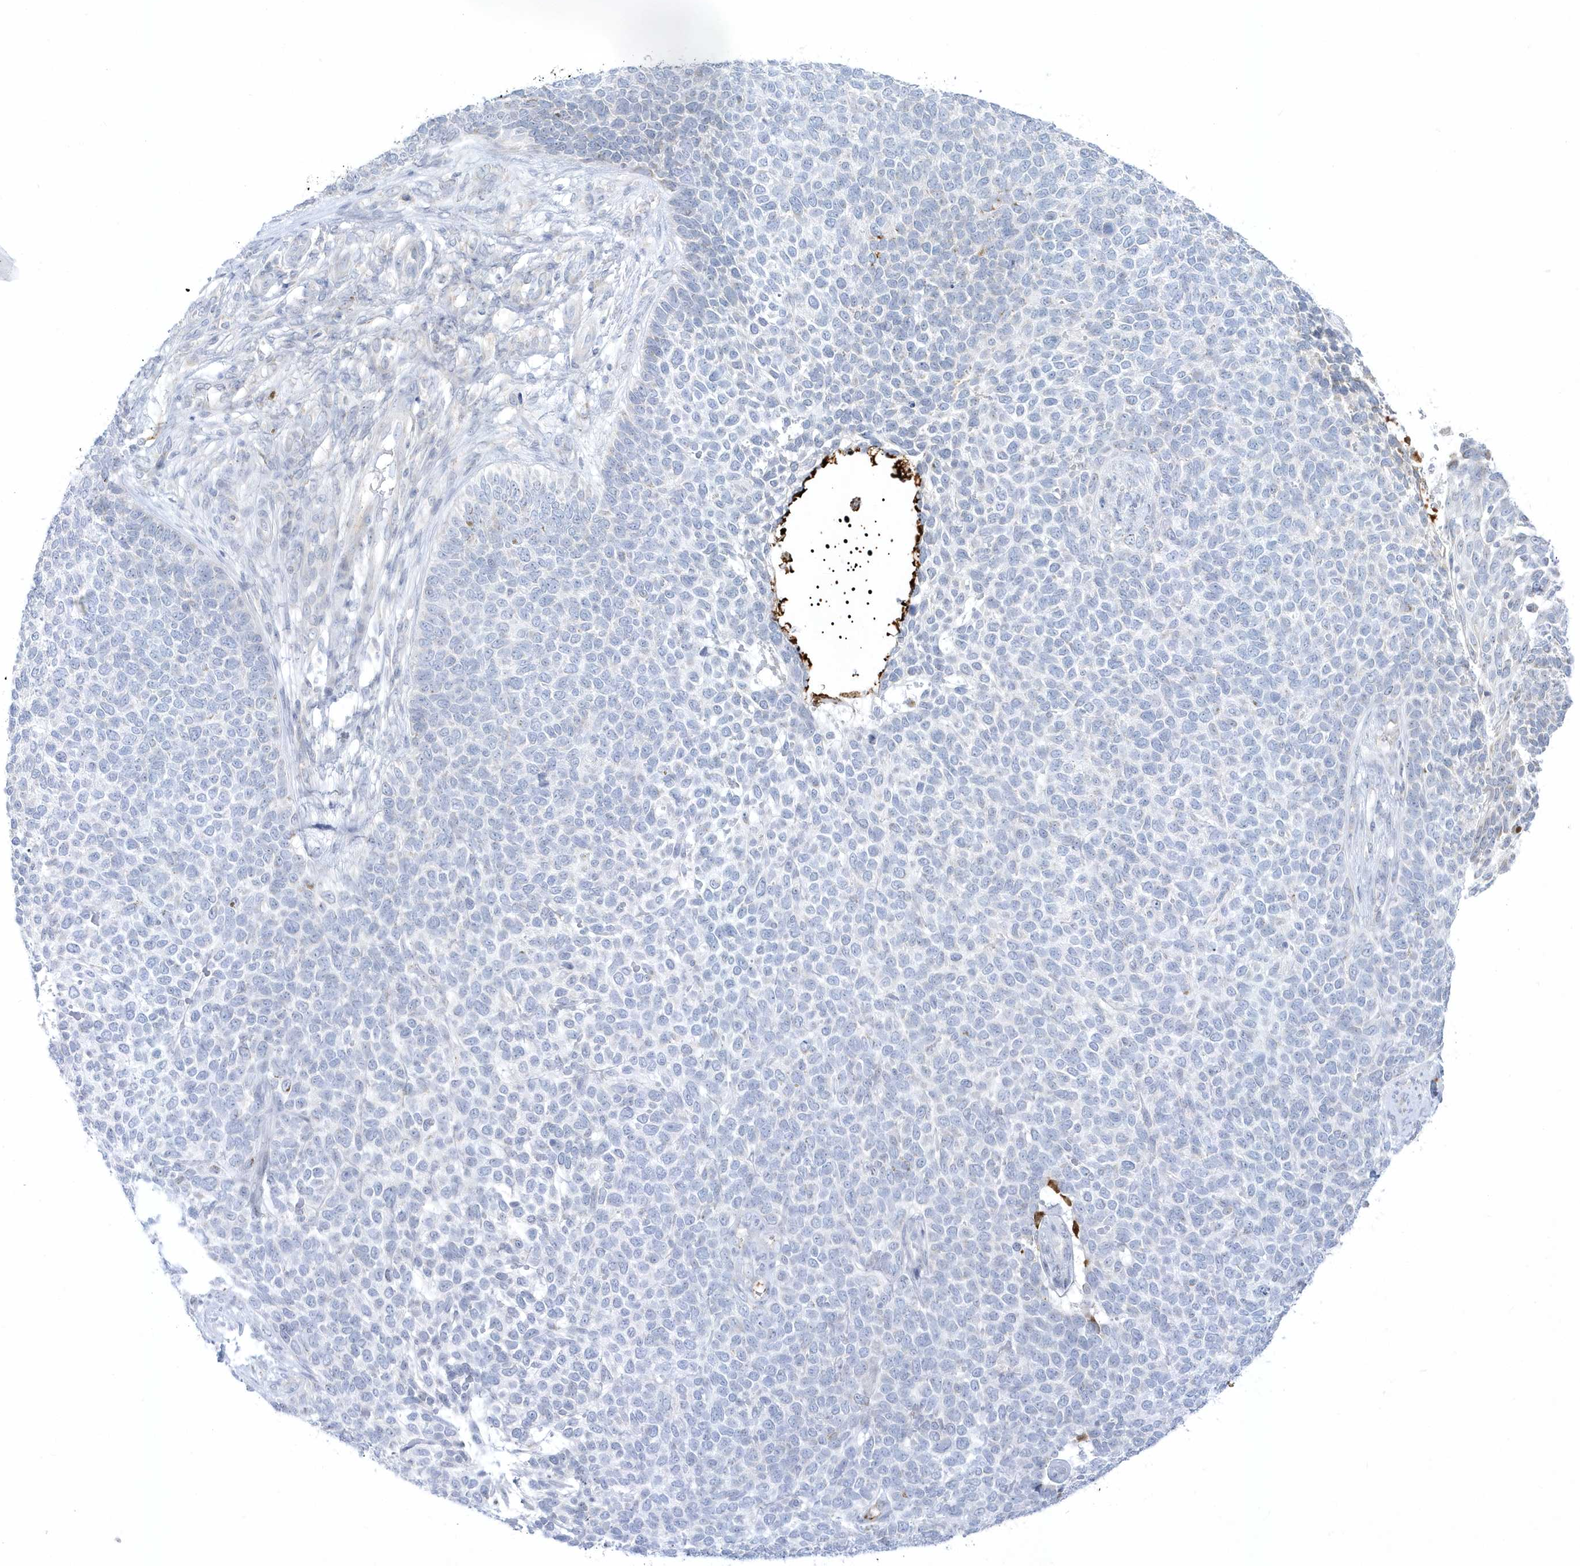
{"staining": {"intensity": "negative", "quantity": "none", "location": "none"}, "tissue": "skin cancer", "cell_type": "Tumor cells", "image_type": "cancer", "snomed": [{"axis": "morphology", "description": "Basal cell carcinoma"}, {"axis": "topography", "description": "Skin"}], "caption": "Photomicrograph shows no significant protein expression in tumor cells of basal cell carcinoma (skin).", "gene": "PCBD1", "patient": {"sex": "female", "age": 84}}